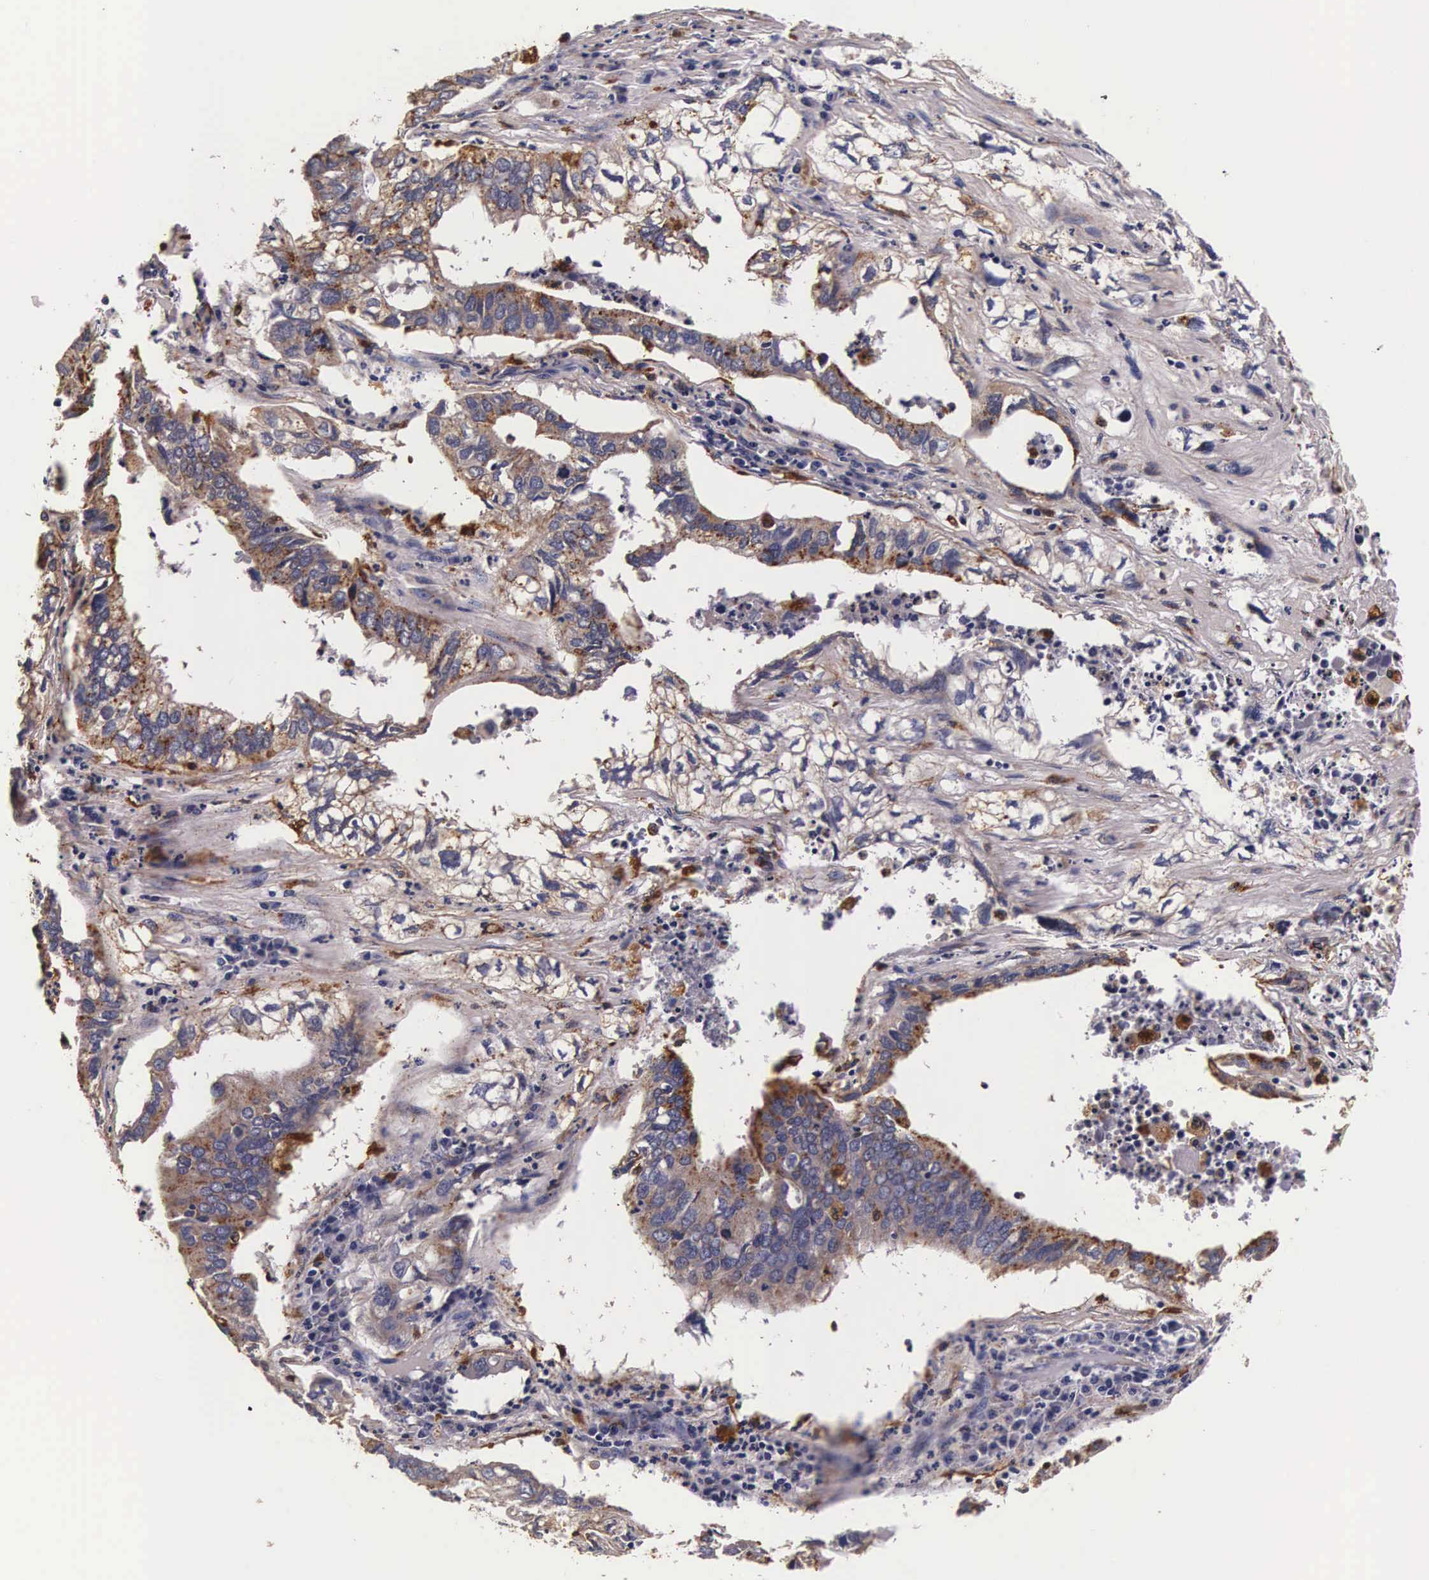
{"staining": {"intensity": "moderate", "quantity": "25%-75%", "location": "cytoplasmic/membranous"}, "tissue": "lung cancer", "cell_type": "Tumor cells", "image_type": "cancer", "snomed": [{"axis": "morphology", "description": "Adenocarcinoma, NOS"}, {"axis": "topography", "description": "Lung"}], "caption": "IHC image of neoplastic tissue: human adenocarcinoma (lung) stained using IHC exhibits medium levels of moderate protein expression localized specifically in the cytoplasmic/membranous of tumor cells, appearing as a cytoplasmic/membranous brown color.", "gene": "CTSB", "patient": {"sex": "male", "age": 48}}